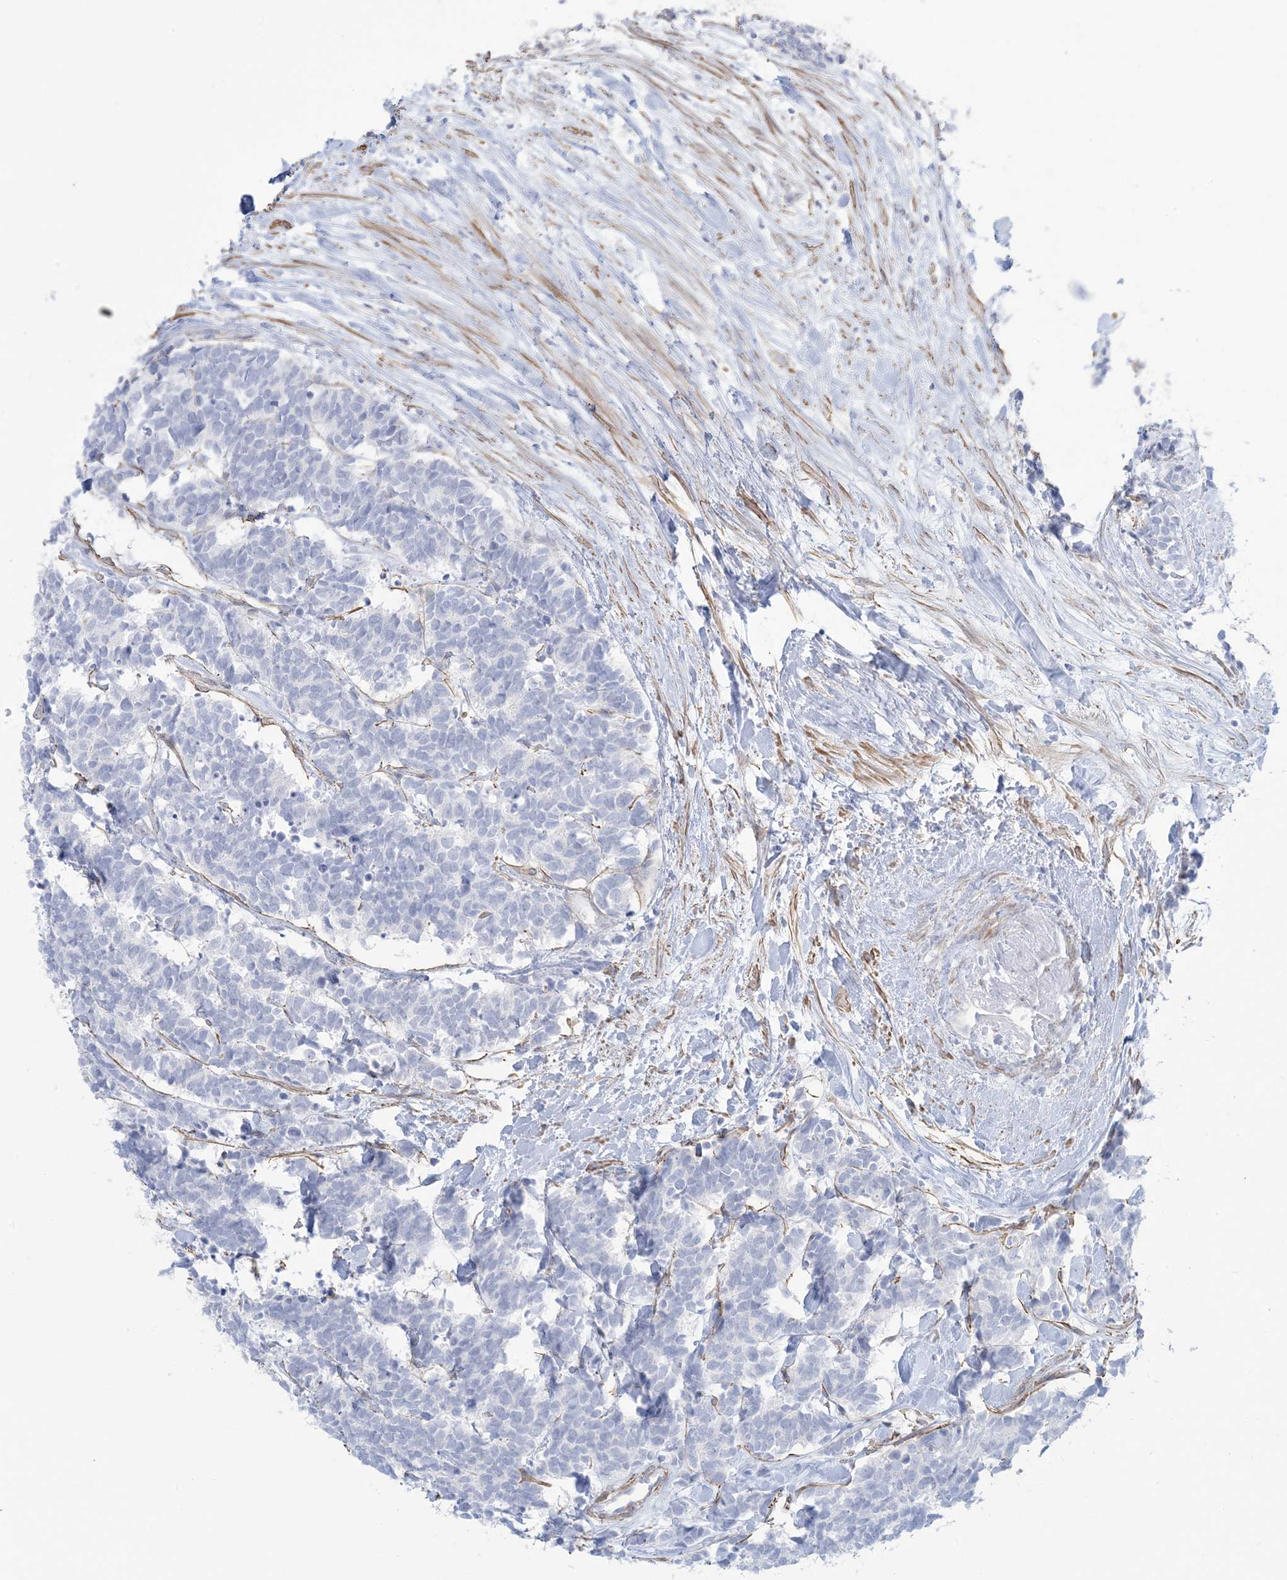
{"staining": {"intensity": "negative", "quantity": "none", "location": "none"}, "tissue": "carcinoid", "cell_type": "Tumor cells", "image_type": "cancer", "snomed": [{"axis": "morphology", "description": "Carcinoma, NOS"}, {"axis": "morphology", "description": "Carcinoid, malignant, NOS"}, {"axis": "topography", "description": "Urinary bladder"}], "caption": "A high-resolution histopathology image shows immunohistochemistry (IHC) staining of carcinoid, which reveals no significant expression in tumor cells.", "gene": "AGXT", "patient": {"sex": "male", "age": 57}}